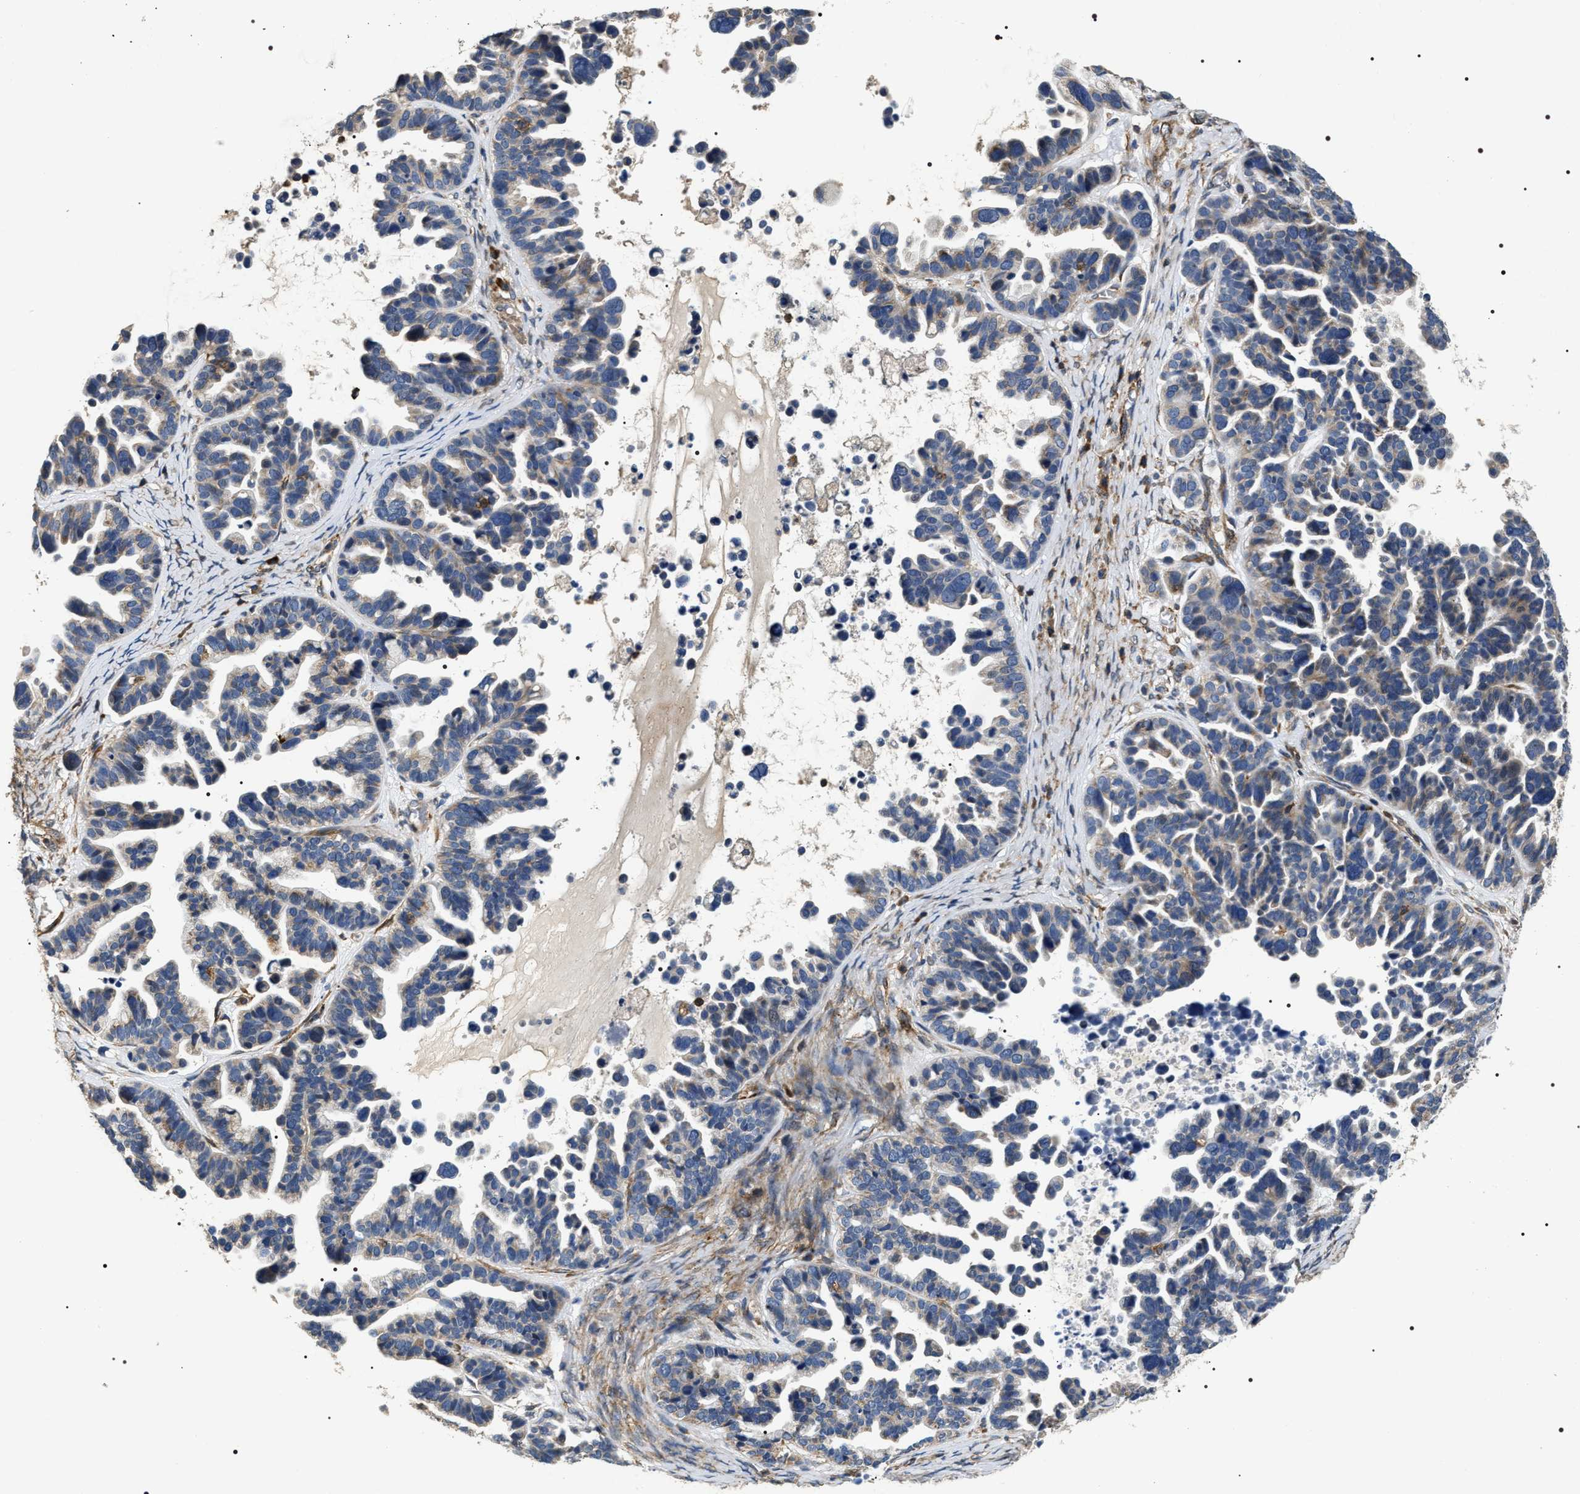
{"staining": {"intensity": "negative", "quantity": "none", "location": "none"}, "tissue": "ovarian cancer", "cell_type": "Tumor cells", "image_type": "cancer", "snomed": [{"axis": "morphology", "description": "Cystadenocarcinoma, serous, NOS"}, {"axis": "topography", "description": "Ovary"}], "caption": "A micrograph of human serous cystadenocarcinoma (ovarian) is negative for staining in tumor cells.", "gene": "ZC3HAV1L", "patient": {"sex": "female", "age": 56}}